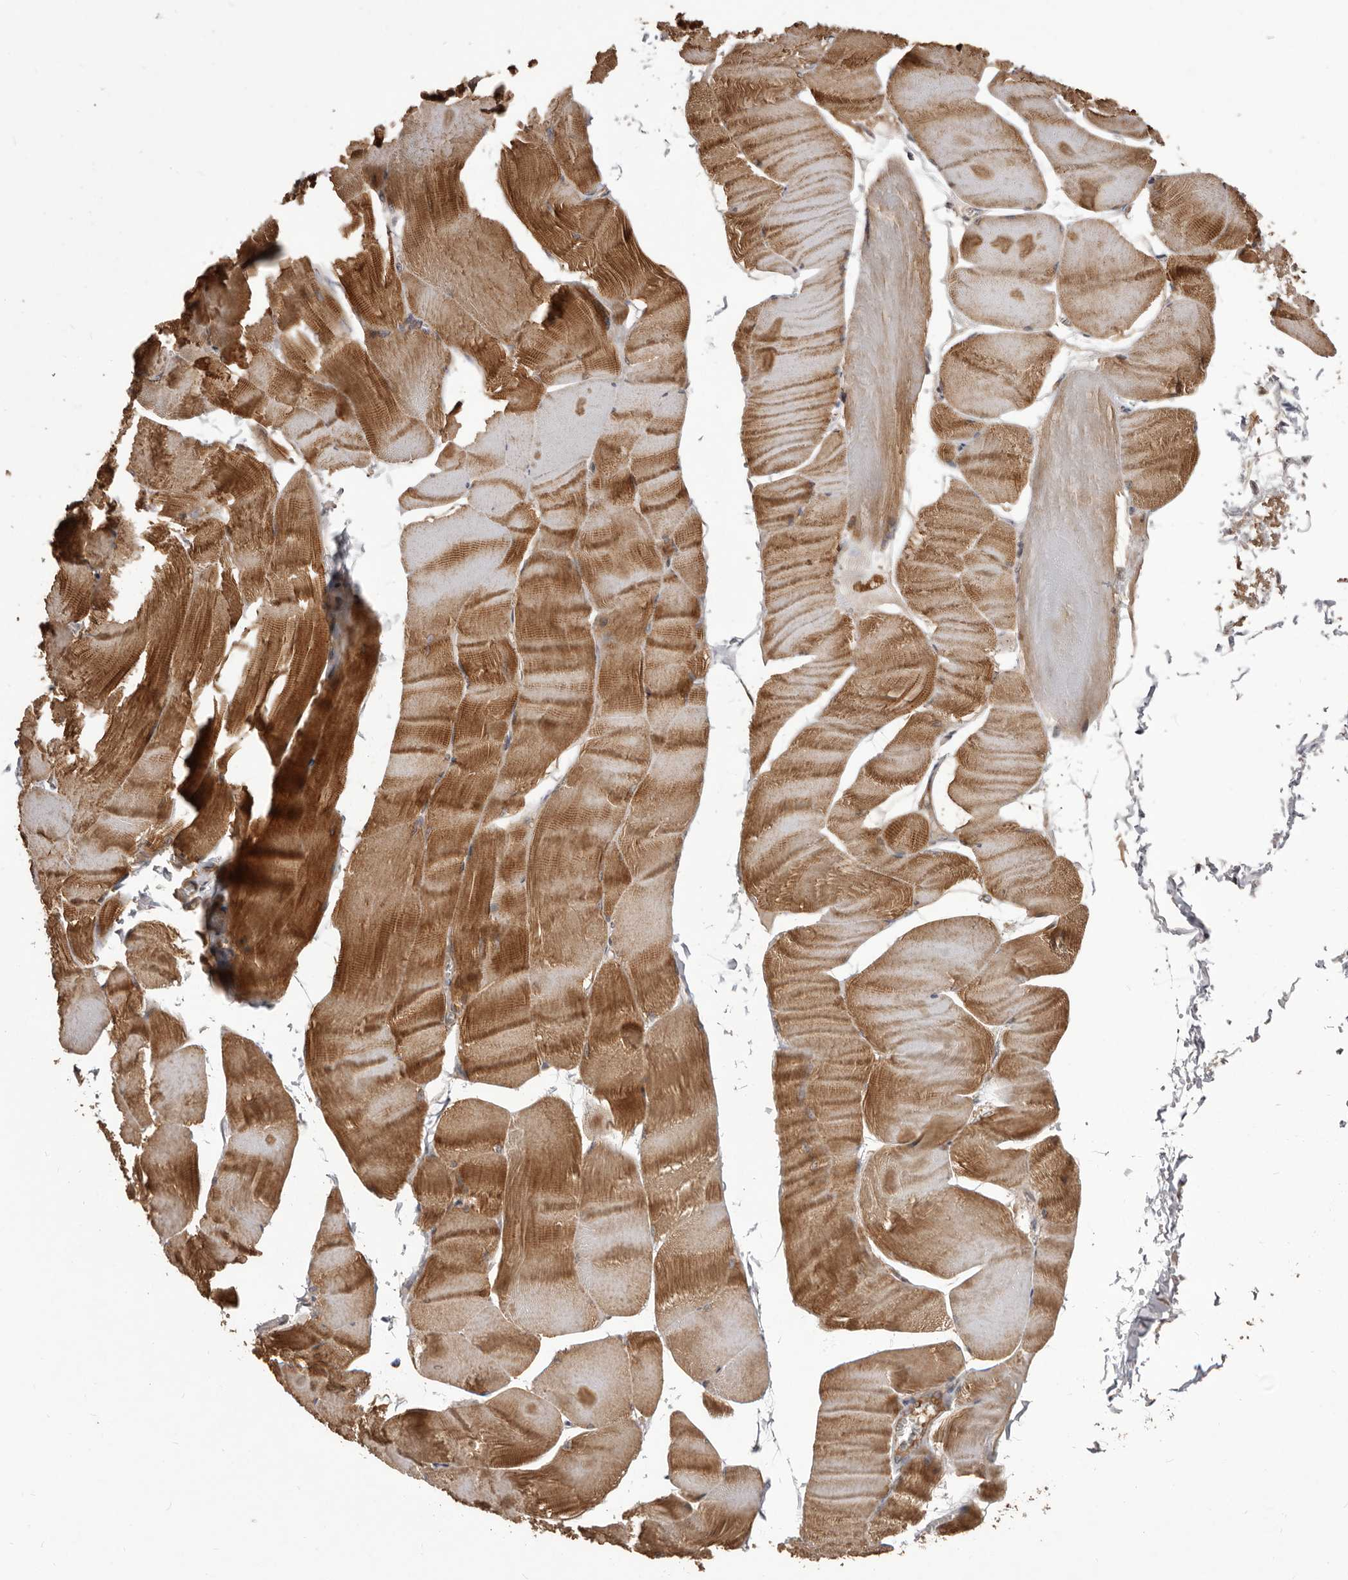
{"staining": {"intensity": "moderate", "quantity": ">75%", "location": "cytoplasmic/membranous"}, "tissue": "skeletal muscle", "cell_type": "Myocytes", "image_type": "normal", "snomed": [{"axis": "morphology", "description": "Normal tissue, NOS"}, {"axis": "morphology", "description": "Basal cell carcinoma"}, {"axis": "topography", "description": "Skeletal muscle"}], "caption": "Immunohistochemistry of benign skeletal muscle displays medium levels of moderate cytoplasmic/membranous positivity in approximately >75% of myocytes.", "gene": "HBS1L", "patient": {"sex": "female", "age": 64}}